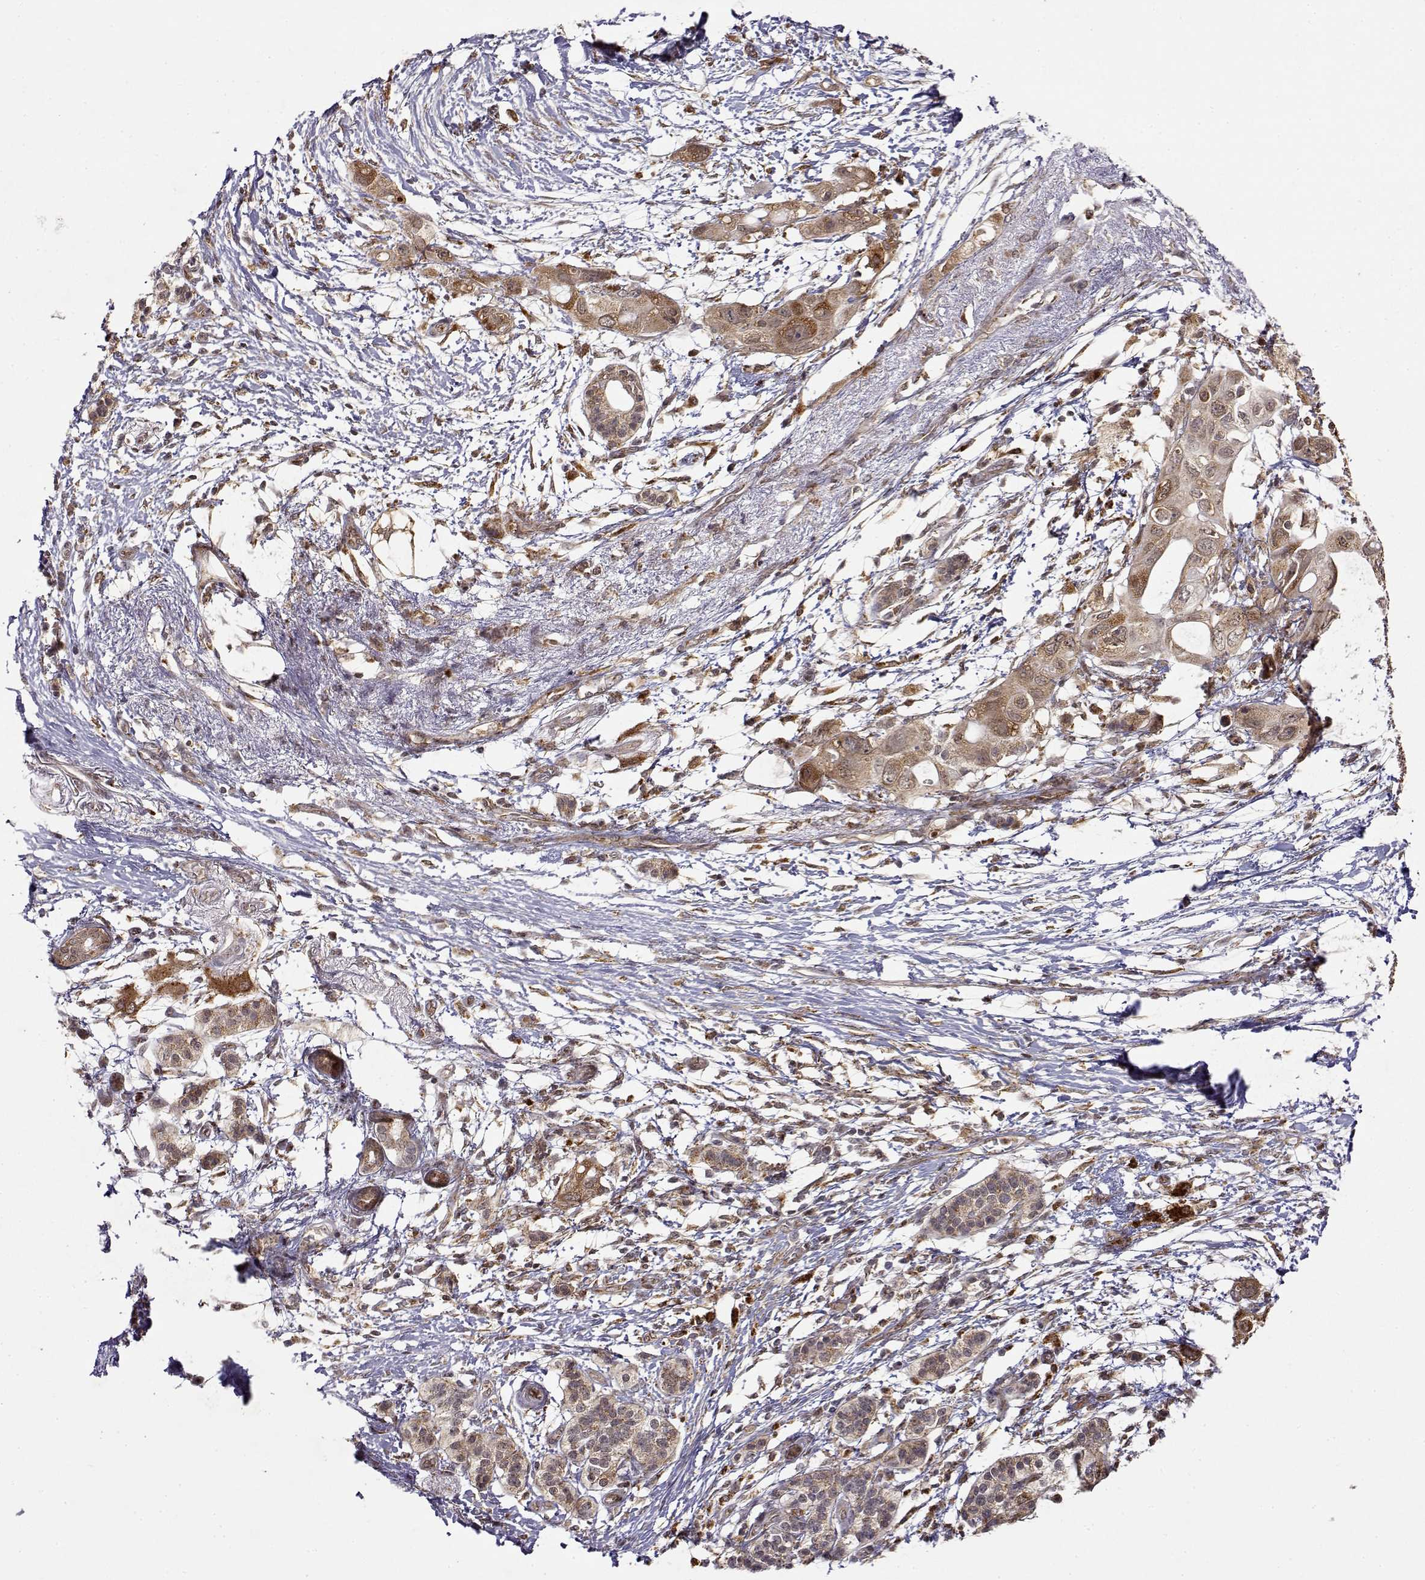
{"staining": {"intensity": "strong", "quantity": ">75%", "location": "cytoplasmic/membranous"}, "tissue": "pancreatic cancer", "cell_type": "Tumor cells", "image_type": "cancer", "snomed": [{"axis": "morphology", "description": "Adenocarcinoma, NOS"}, {"axis": "topography", "description": "Pancreas"}], "caption": "The immunohistochemical stain shows strong cytoplasmic/membranous staining in tumor cells of adenocarcinoma (pancreatic) tissue.", "gene": "RNF13", "patient": {"sex": "female", "age": 72}}